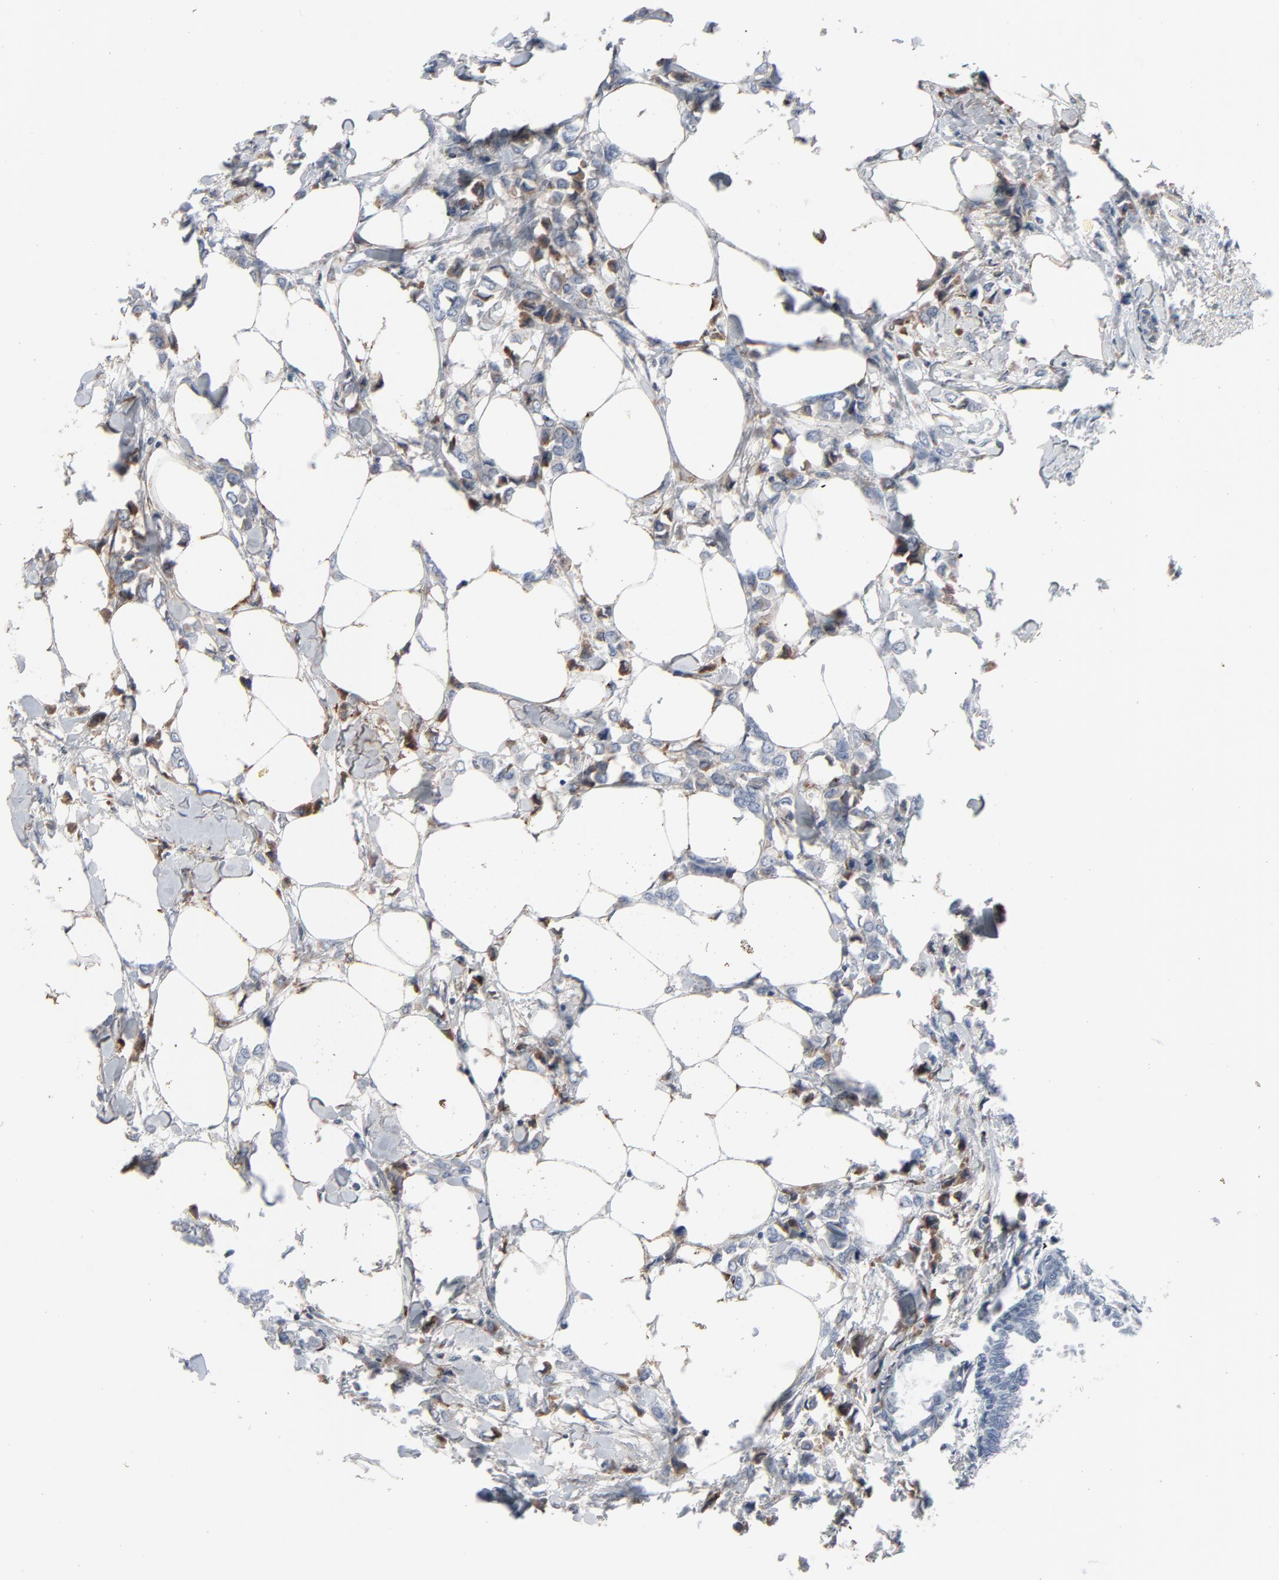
{"staining": {"intensity": "negative", "quantity": "none", "location": "none"}, "tissue": "breast cancer", "cell_type": "Tumor cells", "image_type": "cancer", "snomed": [{"axis": "morphology", "description": "Lobular carcinoma"}, {"axis": "topography", "description": "Breast"}], "caption": "Protein analysis of breast cancer reveals no significant staining in tumor cells.", "gene": "BGN", "patient": {"sex": "female", "age": 51}}